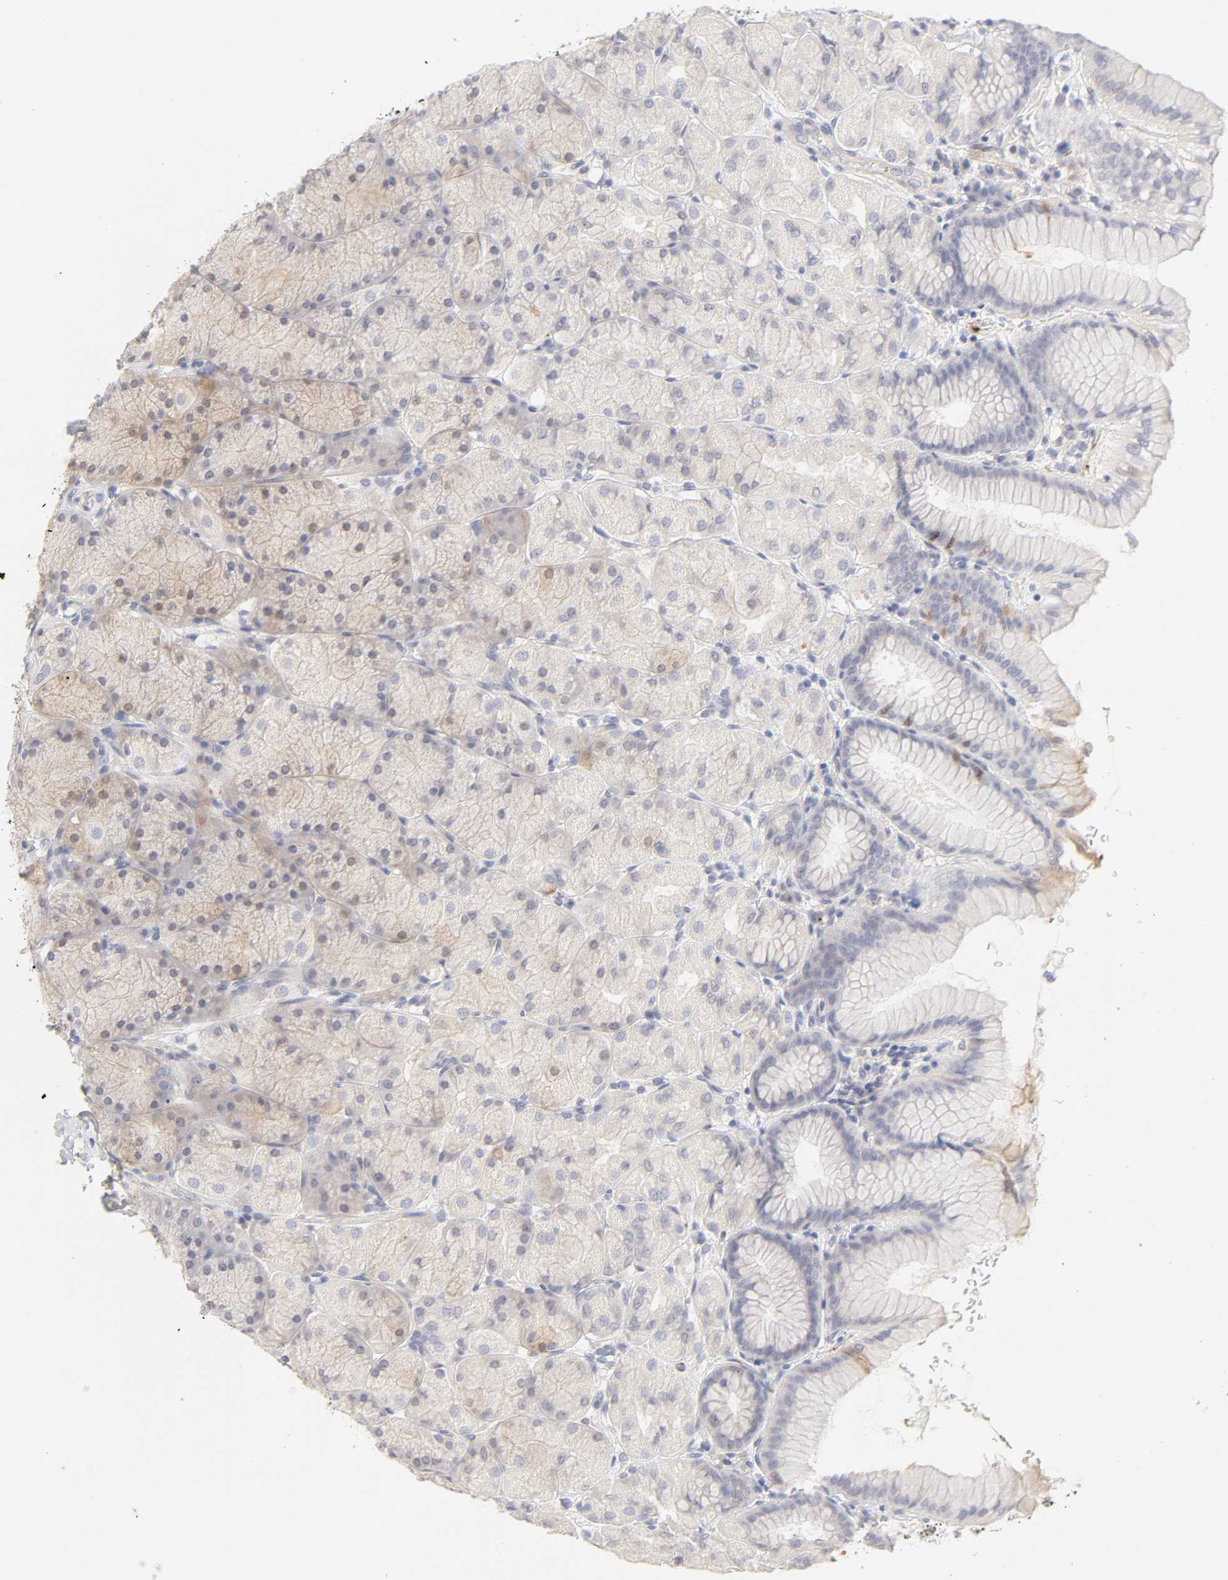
{"staining": {"intensity": "weak", "quantity": "25%-75%", "location": "cytoplasmic/membranous"}, "tissue": "stomach", "cell_type": "Glandular cells", "image_type": "normal", "snomed": [{"axis": "morphology", "description": "Normal tissue, NOS"}, {"axis": "topography", "description": "Stomach, upper"}], "caption": "Immunohistochemistry photomicrograph of benign stomach: human stomach stained using immunohistochemistry (IHC) exhibits low levels of weak protein expression localized specifically in the cytoplasmic/membranous of glandular cells, appearing as a cytoplasmic/membranous brown color.", "gene": "CYP4B1", "patient": {"sex": "female", "age": 56}}